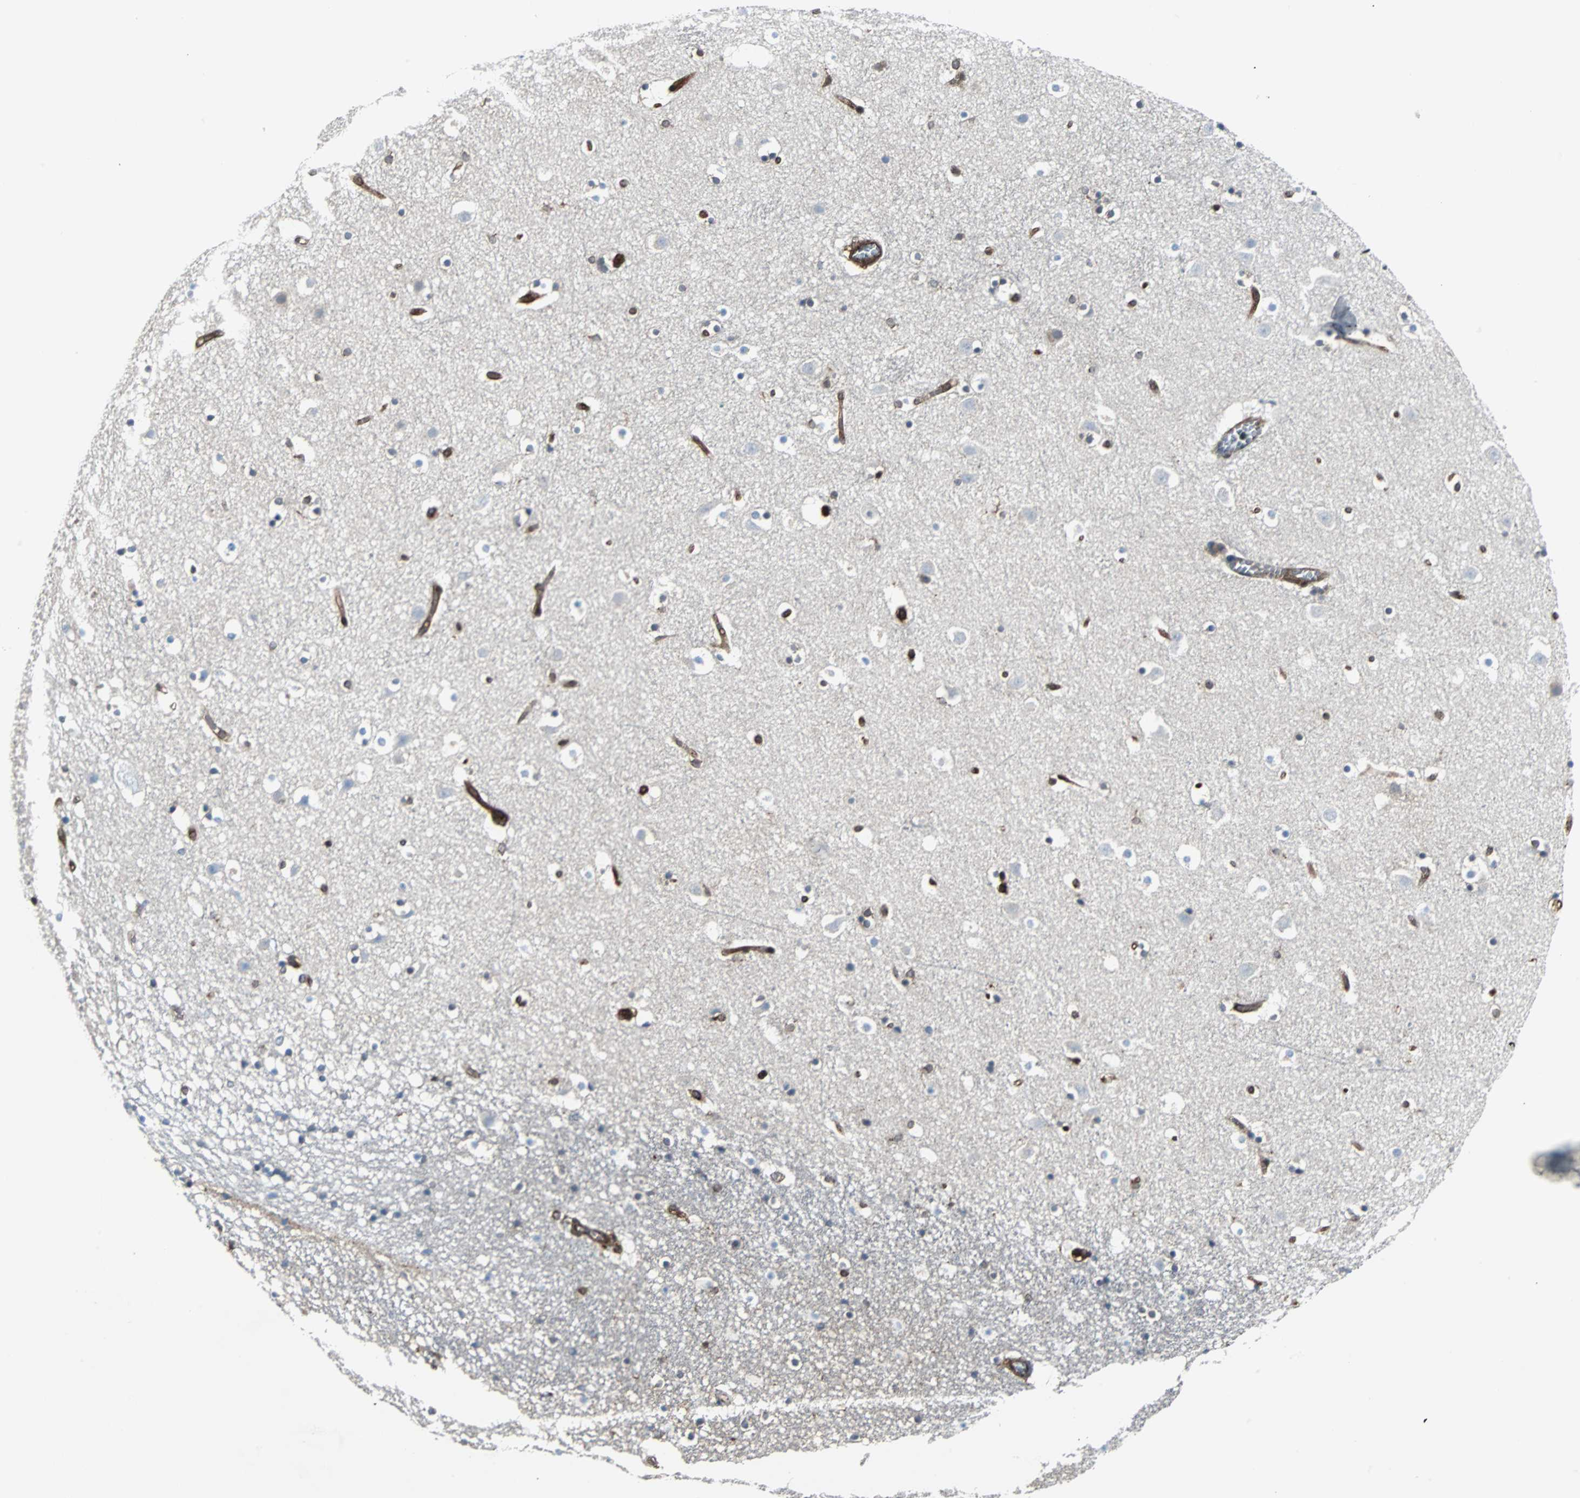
{"staining": {"intensity": "moderate", "quantity": "<25%", "location": "cytoplasmic/membranous"}, "tissue": "caudate", "cell_type": "Glial cells", "image_type": "normal", "snomed": [{"axis": "morphology", "description": "Normal tissue, NOS"}, {"axis": "topography", "description": "Lateral ventricle wall"}], "caption": "Caudate stained with a brown dye reveals moderate cytoplasmic/membranous positive positivity in approximately <25% of glial cells.", "gene": "RELA", "patient": {"sex": "male", "age": 45}}